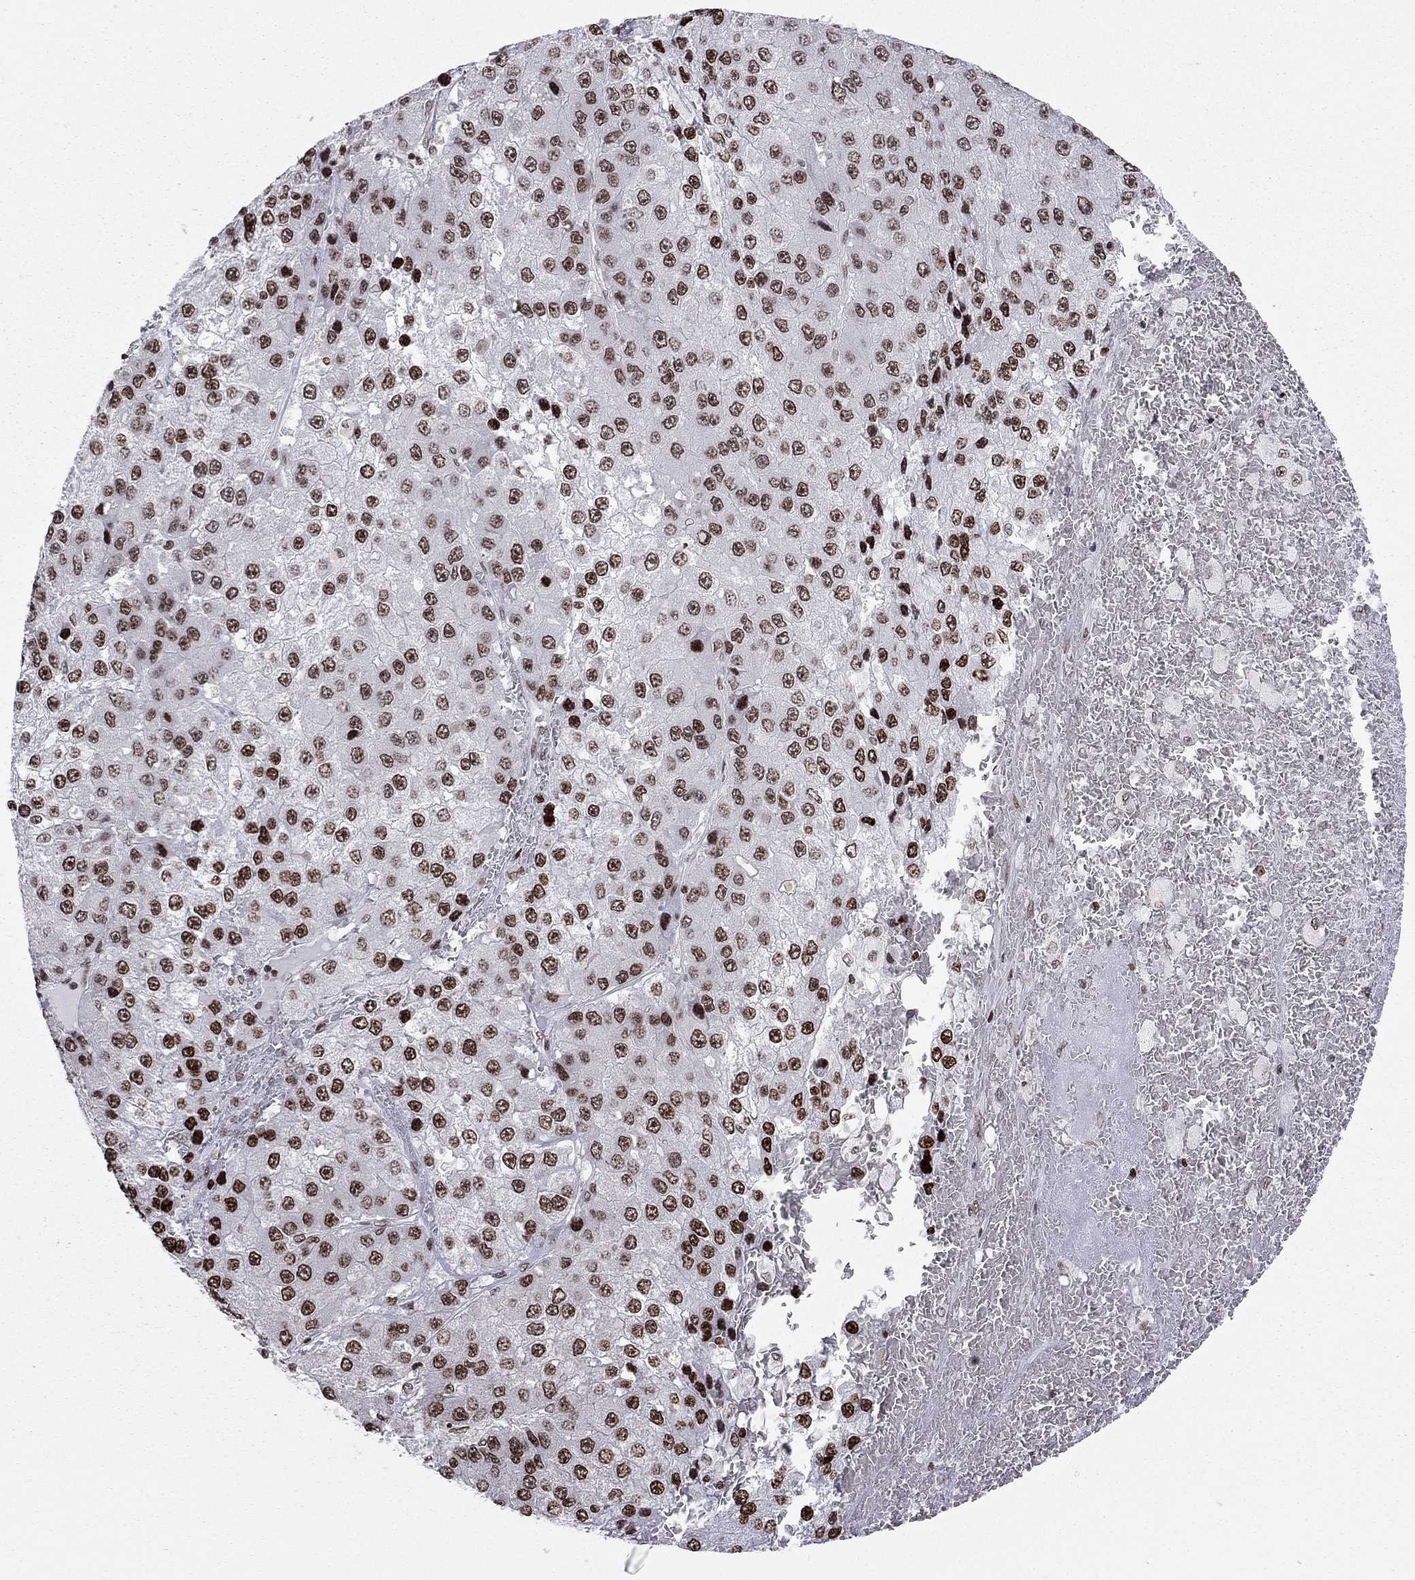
{"staining": {"intensity": "moderate", "quantity": "25%-75%", "location": "nuclear"}, "tissue": "liver cancer", "cell_type": "Tumor cells", "image_type": "cancer", "snomed": [{"axis": "morphology", "description": "Carcinoma, Hepatocellular, NOS"}, {"axis": "topography", "description": "Liver"}], "caption": "Liver cancer stained with a brown dye shows moderate nuclear positive positivity in approximately 25%-75% of tumor cells.", "gene": "H2AX", "patient": {"sex": "female", "age": 73}}